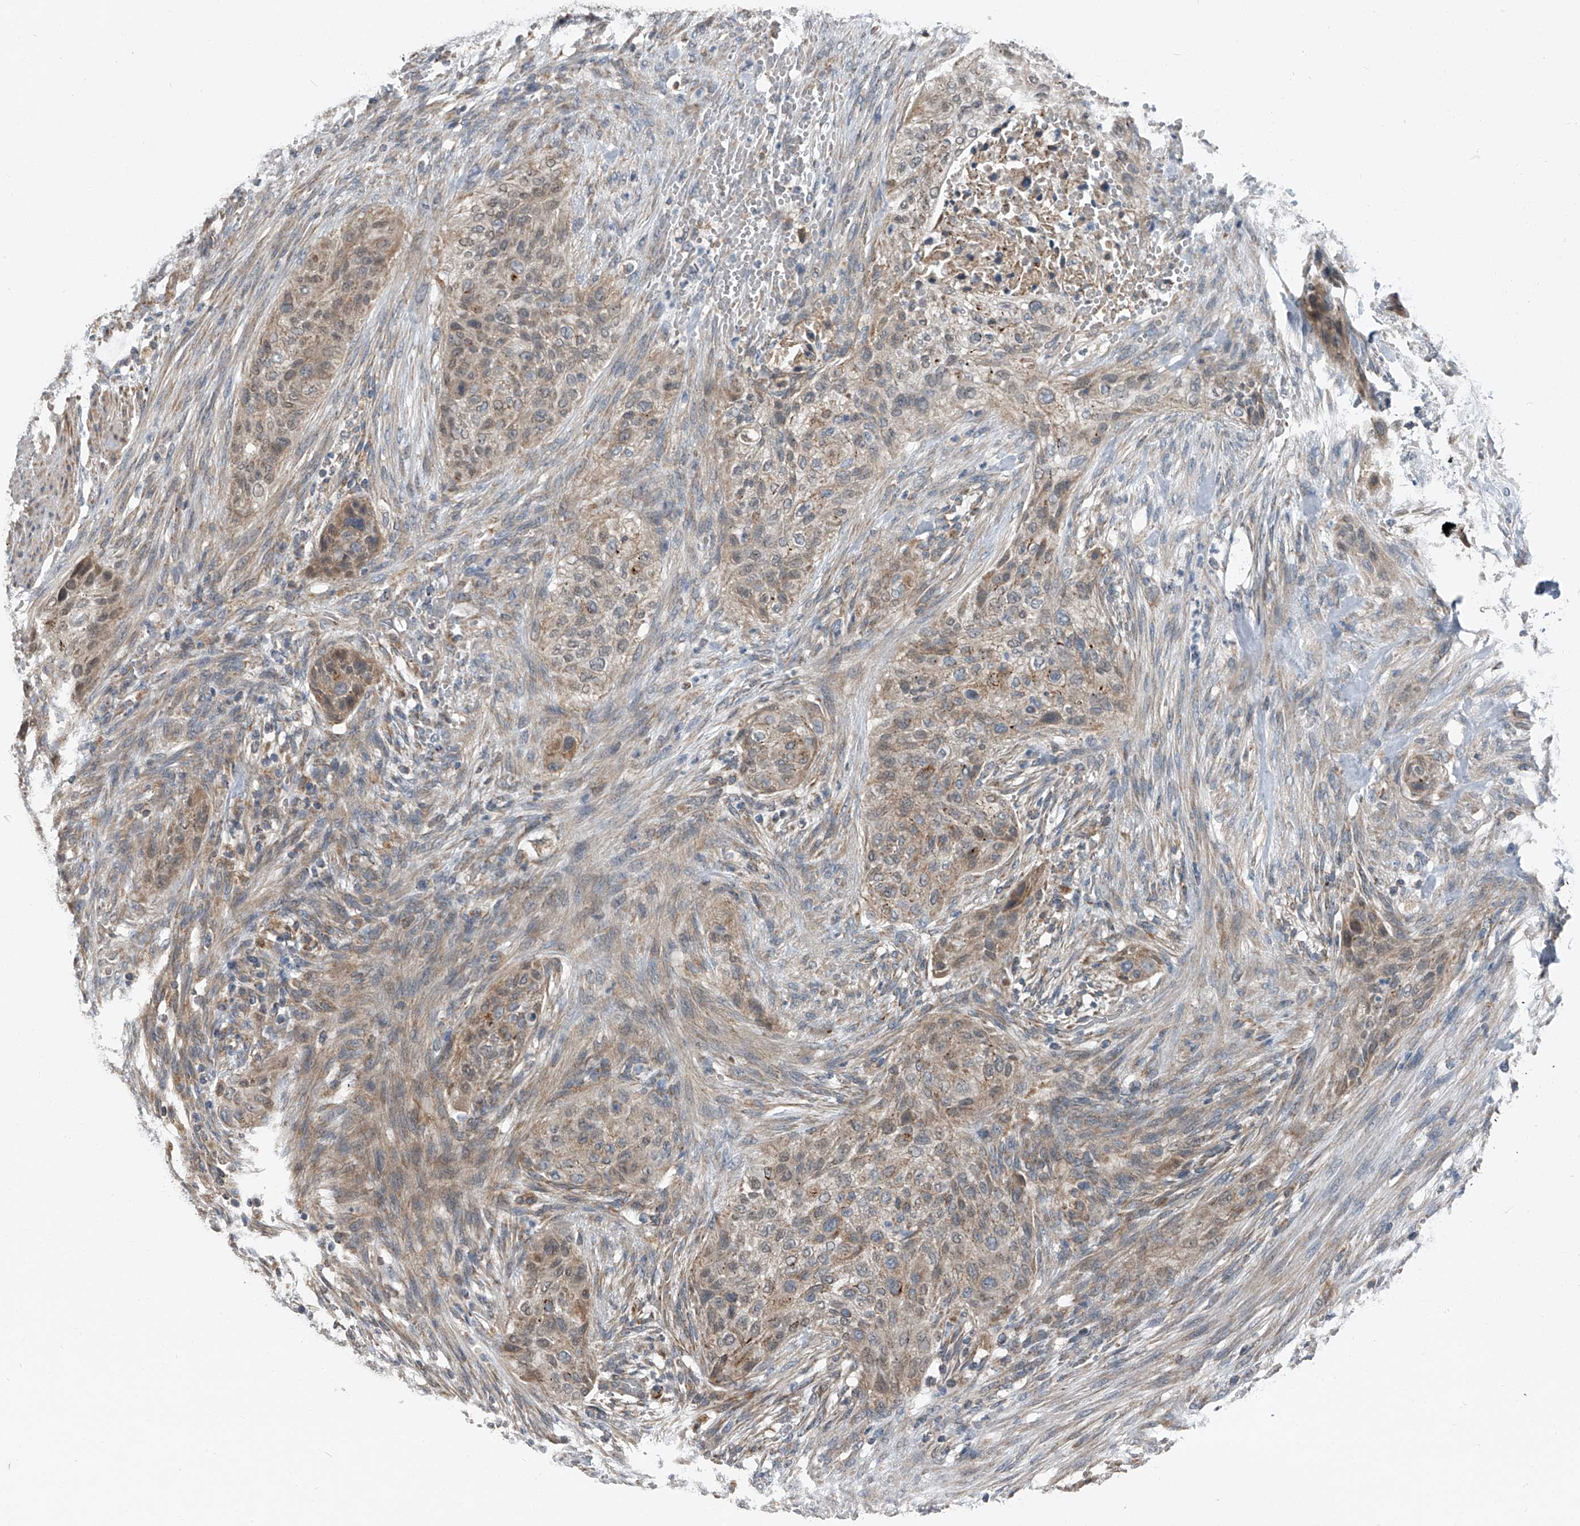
{"staining": {"intensity": "weak", "quantity": ">75%", "location": "cytoplasmic/membranous"}, "tissue": "urothelial cancer", "cell_type": "Tumor cells", "image_type": "cancer", "snomed": [{"axis": "morphology", "description": "Urothelial carcinoma, High grade"}, {"axis": "topography", "description": "Urinary bladder"}], "caption": "IHC of human urothelial carcinoma (high-grade) demonstrates low levels of weak cytoplasmic/membranous staining in approximately >75% of tumor cells. The protein is shown in brown color, while the nuclei are stained blue.", "gene": "CHRNA7", "patient": {"sex": "male", "age": 35}}